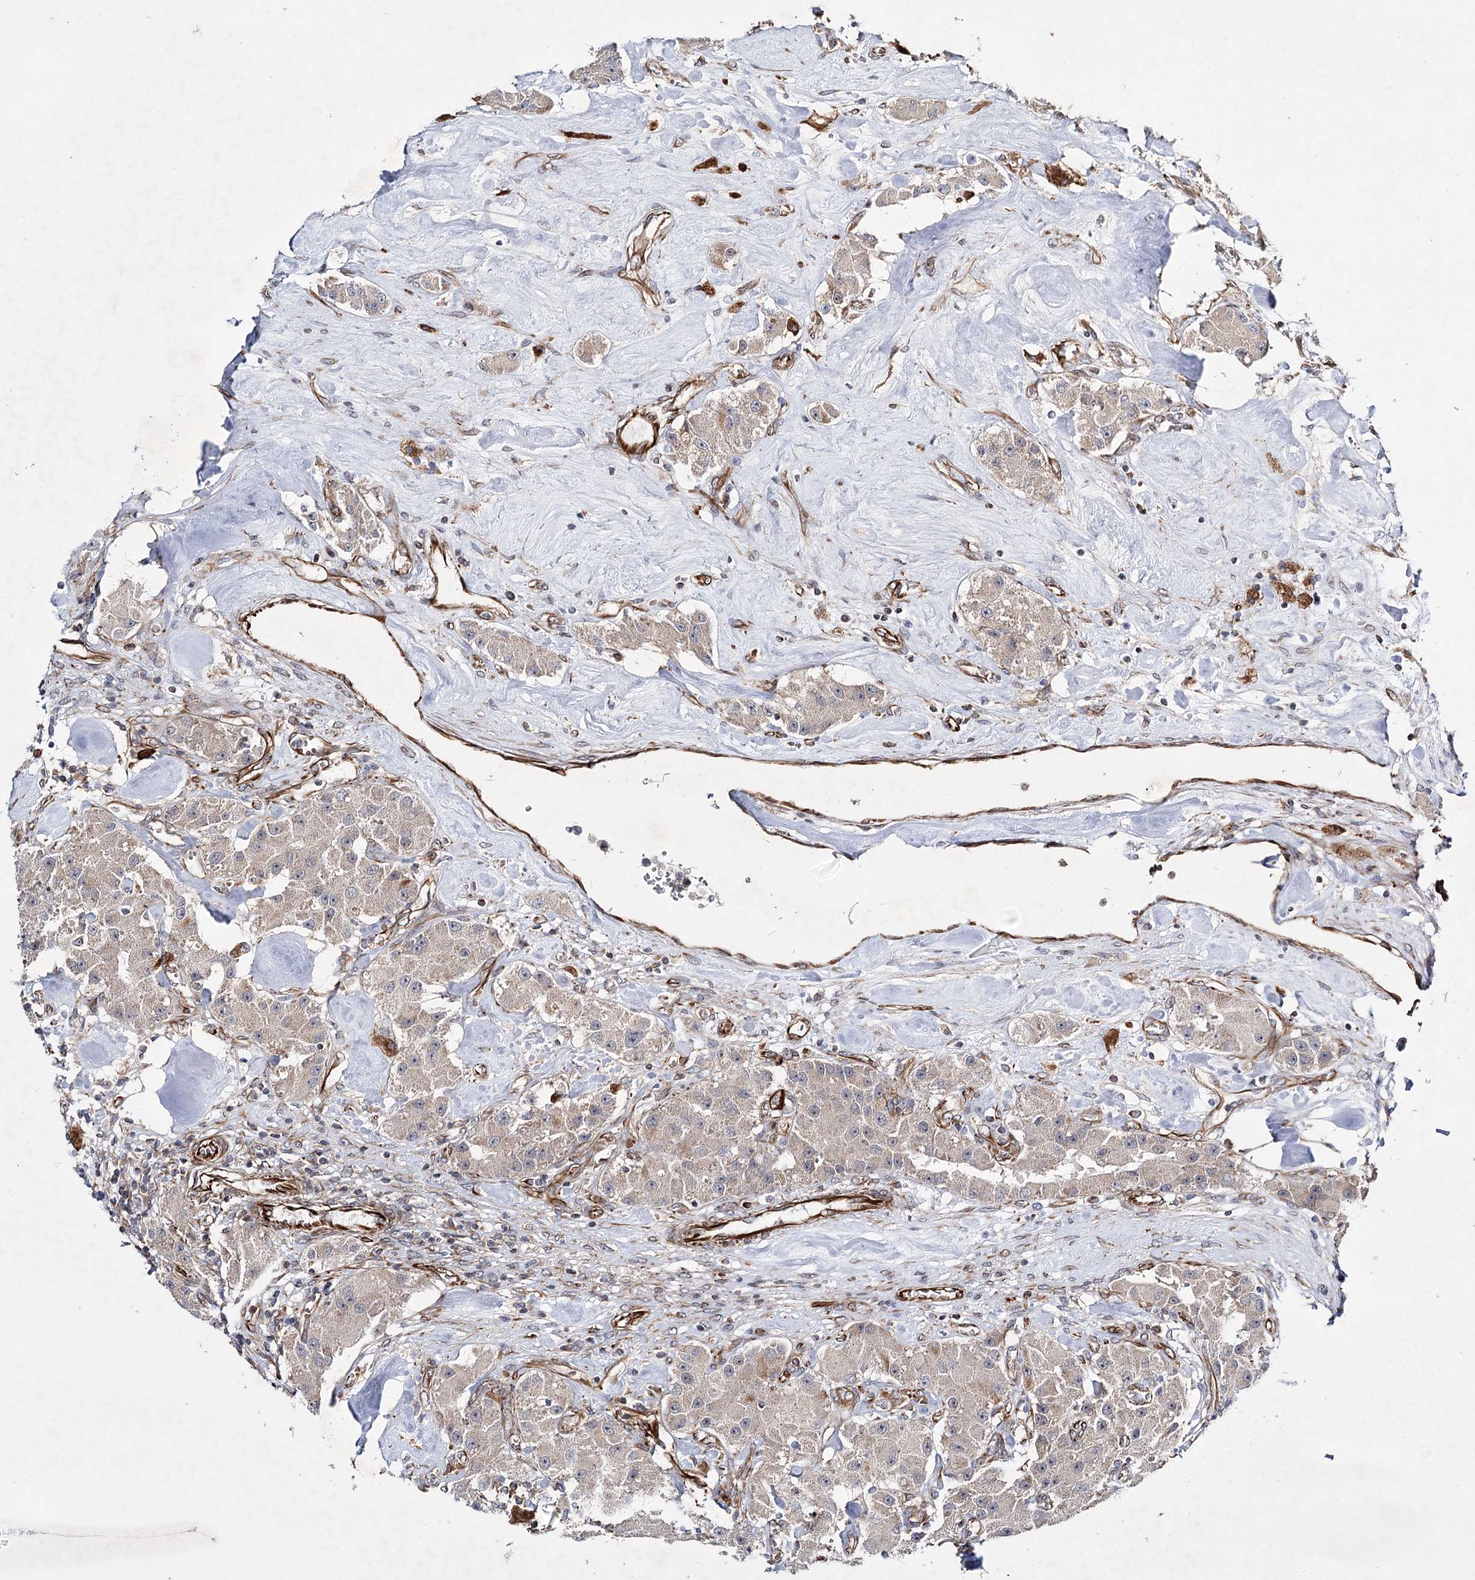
{"staining": {"intensity": "weak", "quantity": "<25%", "location": "cytoplasmic/membranous"}, "tissue": "carcinoid", "cell_type": "Tumor cells", "image_type": "cancer", "snomed": [{"axis": "morphology", "description": "Carcinoid, malignant, NOS"}, {"axis": "topography", "description": "Pancreas"}], "caption": "This is a histopathology image of IHC staining of carcinoid, which shows no expression in tumor cells.", "gene": "DPEP2", "patient": {"sex": "male", "age": 41}}